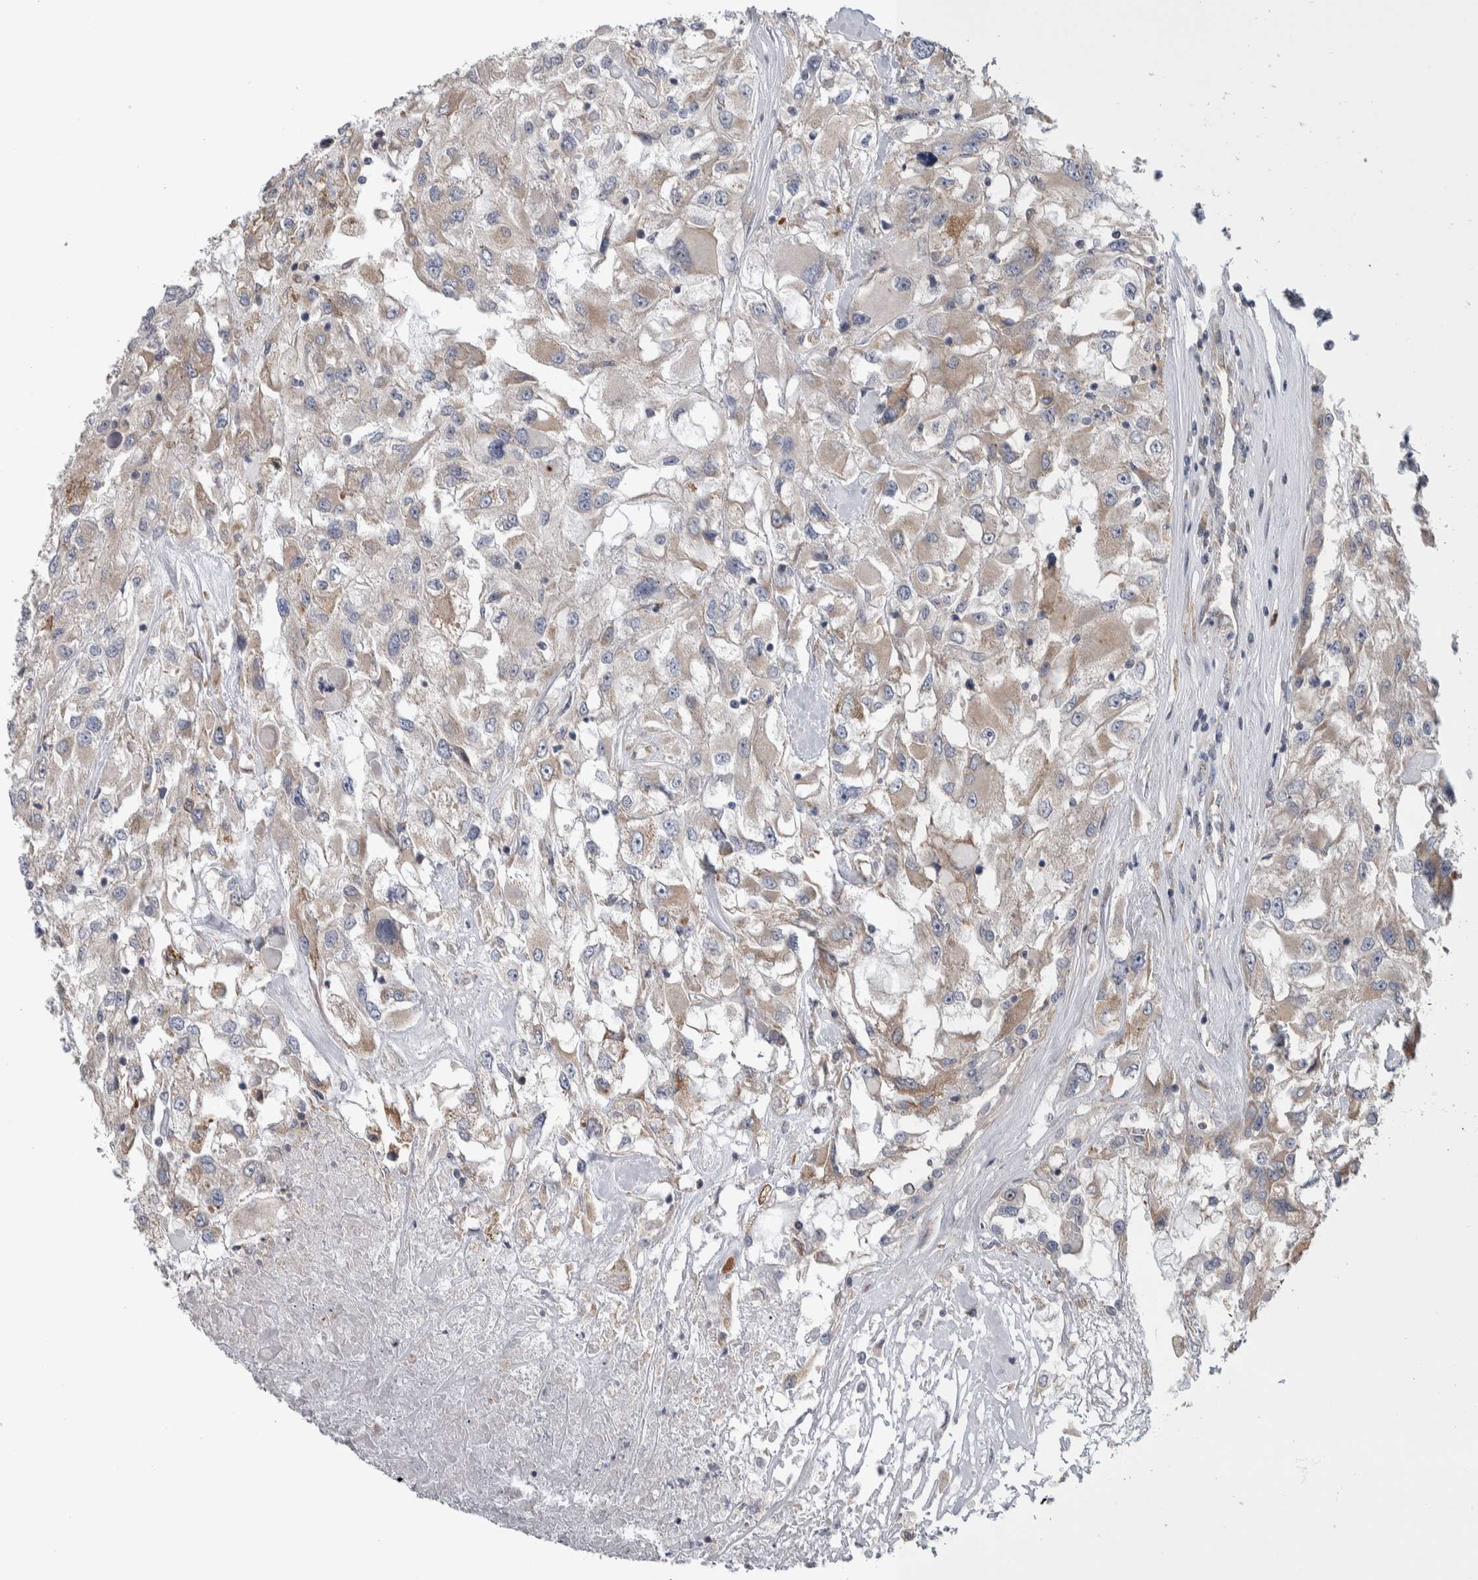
{"staining": {"intensity": "weak", "quantity": ">75%", "location": "cytoplasmic/membranous"}, "tissue": "renal cancer", "cell_type": "Tumor cells", "image_type": "cancer", "snomed": [{"axis": "morphology", "description": "Adenocarcinoma, NOS"}, {"axis": "topography", "description": "Kidney"}], "caption": "IHC of human renal cancer reveals low levels of weak cytoplasmic/membranous expression in approximately >75% of tumor cells. (DAB IHC, brown staining for protein, blue staining for nuclei).", "gene": "IBTK", "patient": {"sex": "female", "age": 52}}